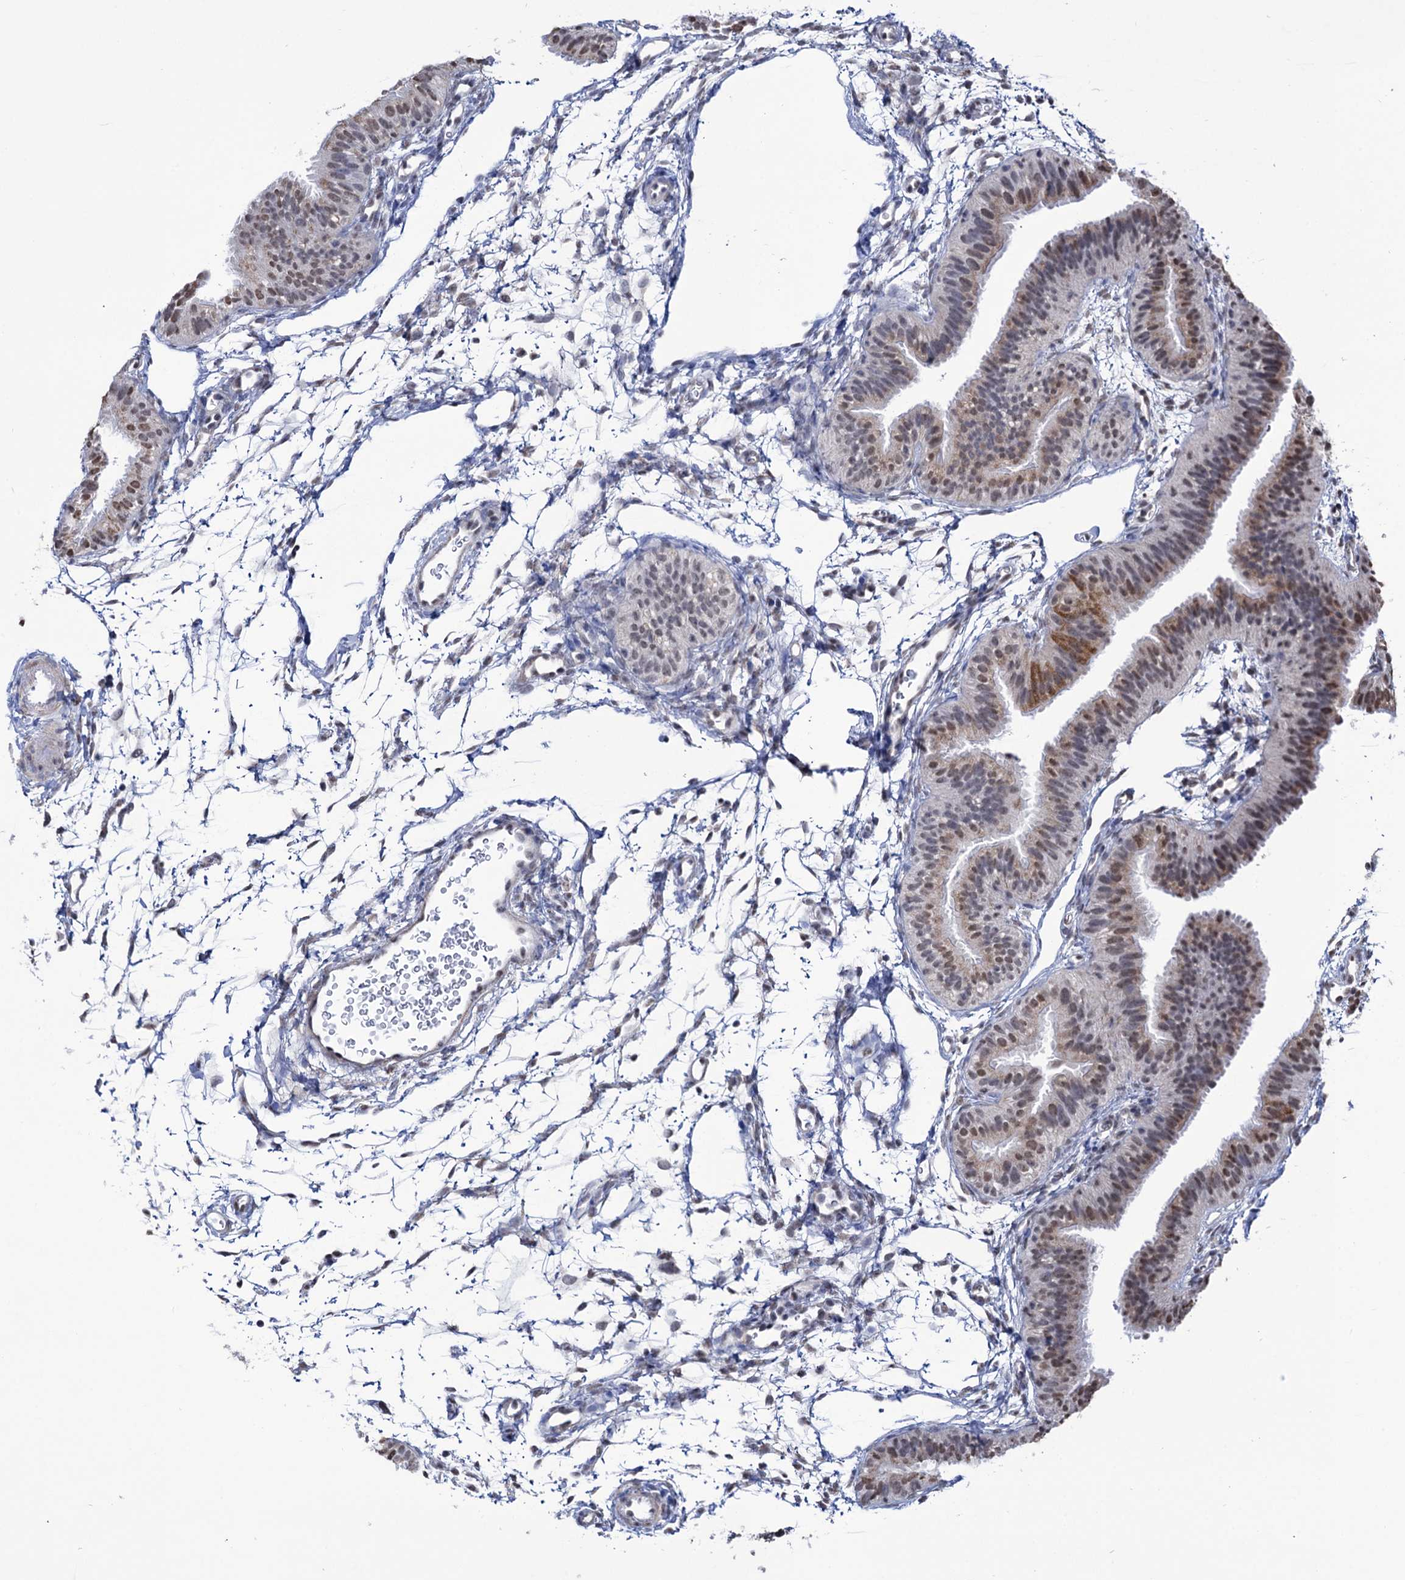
{"staining": {"intensity": "moderate", "quantity": "<25%", "location": "cytoplasmic/membranous,nuclear"}, "tissue": "fallopian tube", "cell_type": "Glandular cells", "image_type": "normal", "snomed": [{"axis": "morphology", "description": "Normal tissue, NOS"}, {"axis": "topography", "description": "Fallopian tube"}], "caption": "Immunohistochemical staining of unremarkable fallopian tube exhibits <25% levels of moderate cytoplasmic/membranous,nuclear protein staining in approximately <25% of glandular cells.", "gene": "ABHD10", "patient": {"sex": "female", "age": 35}}